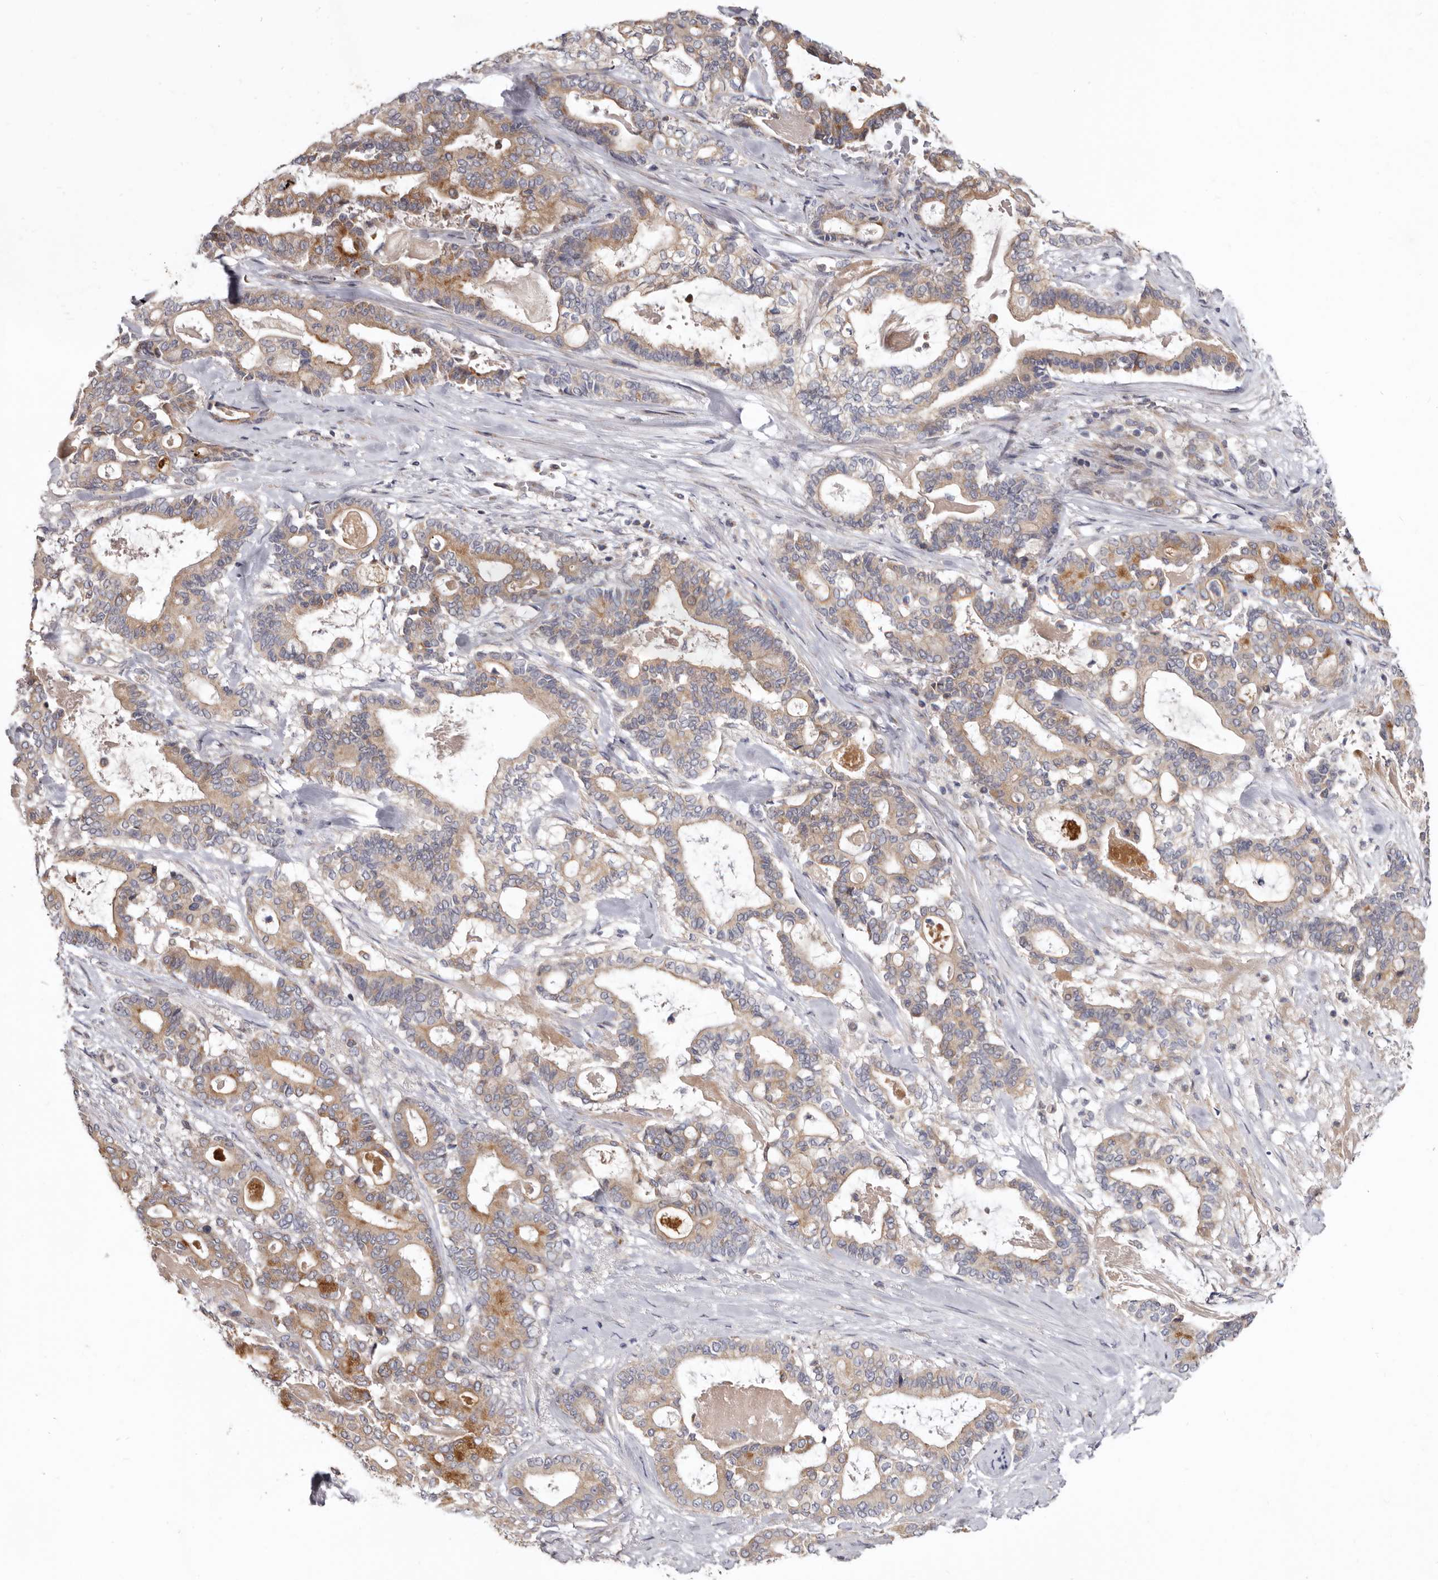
{"staining": {"intensity": "moderate", "quantity": ">75%", "location": "cytoplasmic/membranous"}, "tissue": "pancreatic cancer", "cell_type": "Tumor cells", "image_type": "cancer", "snomed": [{"axis": "morphology", "description": "Adenocarcinoma, NOS"}, {"axis": "topography", "description": "Pancreas"}], "caption": "Protein staining exhibits moderate cytoplasmic/membranous staining in about >75% of tumor cells in pancreatic cancer.", "gene": "FMO2", "patient": {"sex": "male", "age": 63}}